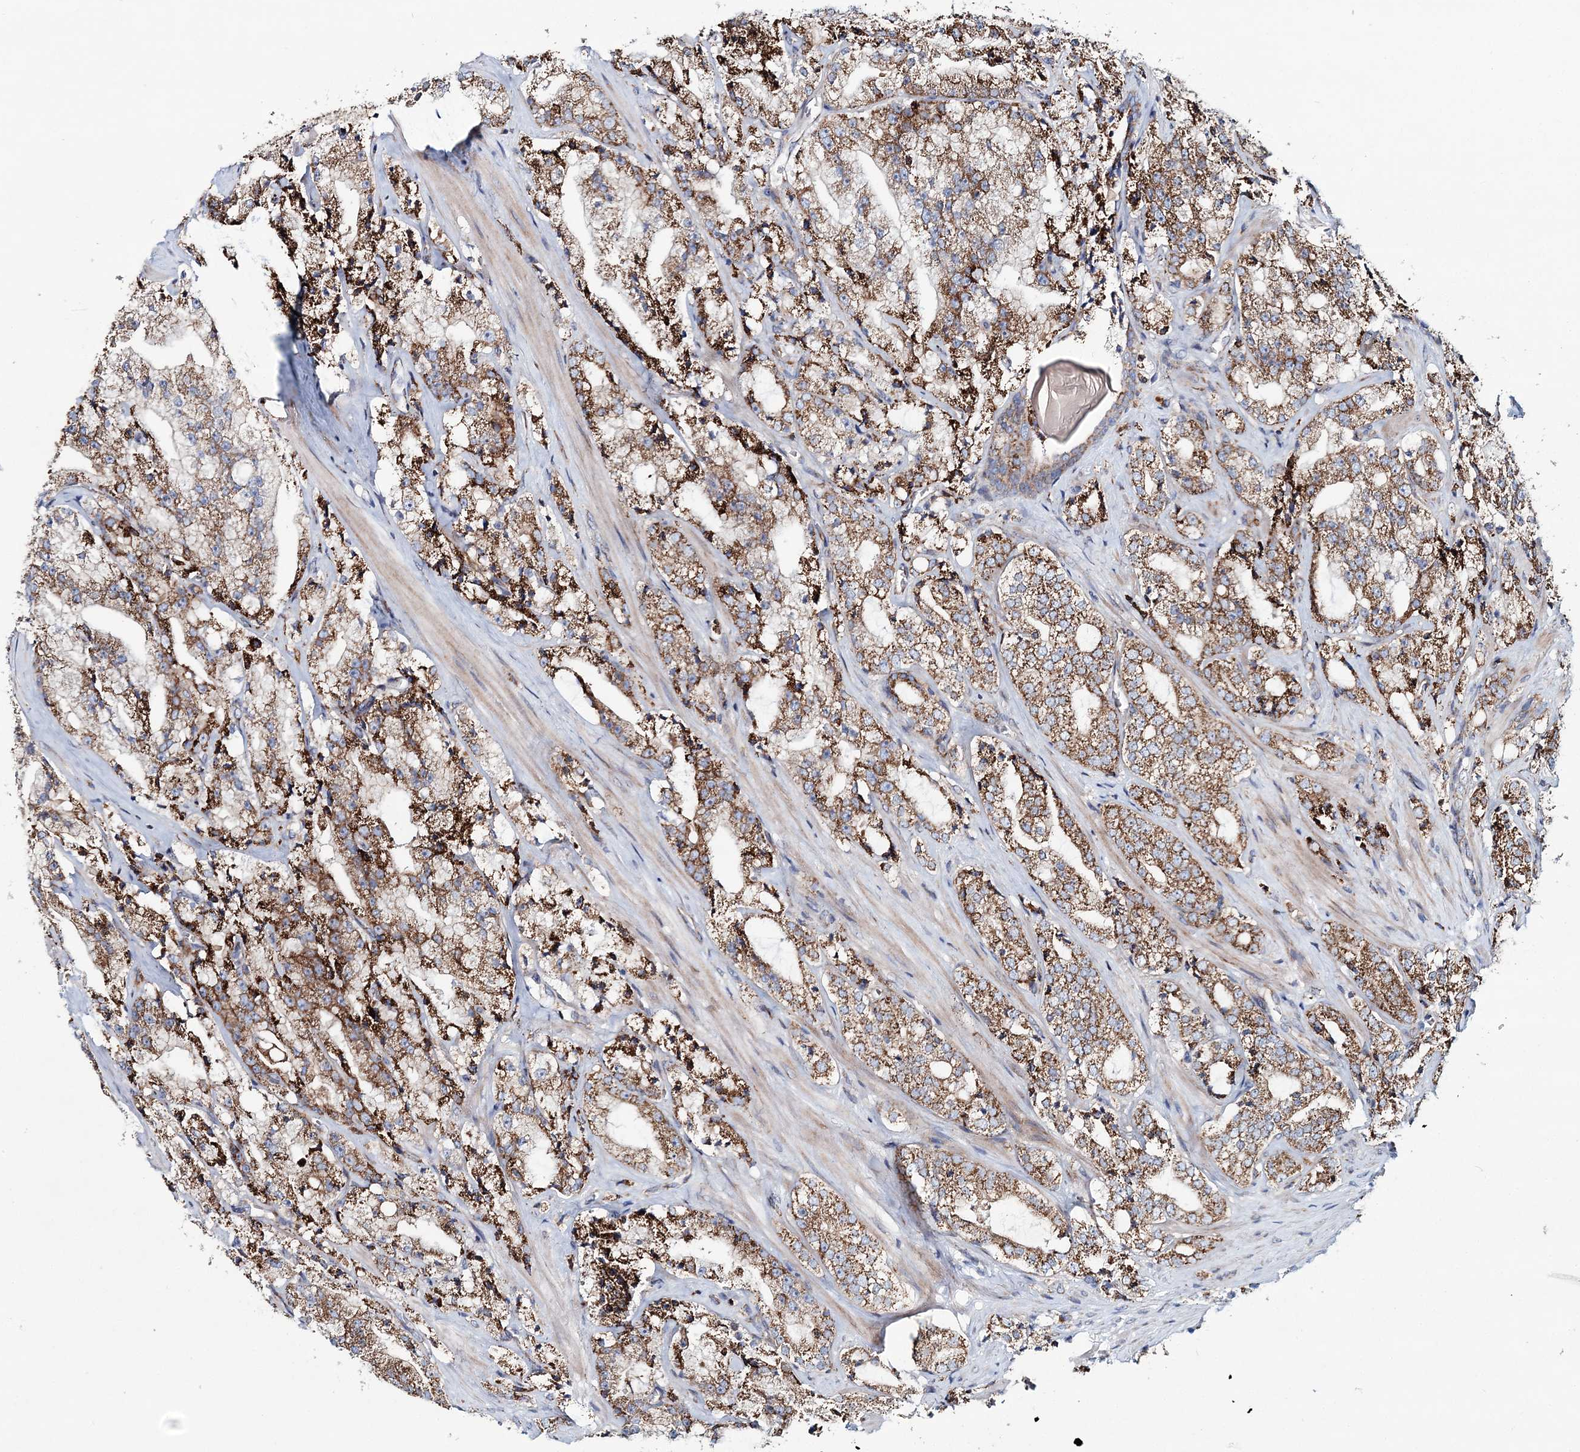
{"staining": {"intensity": "moderate", "quantity": ">75%", "location": "cytoplasmic/membranous"}, "tissue": "prostate cancer", "cell_type": "Tumor cells", "image_type": "cancer", "snomed": [{"axis": "morphology", "description": "Adenocarcinoma, High grade"}, {"axis": "topography", "description": "Prostate"}], "caption": "Immunohistochemical staining of human prostate adenocarcinoma (high-grade) displays medium levels of moderate cytoplasmic/membranous positivity in approximately >75% of tumor cells. The staining was performed using DAB (3,3'-diaminobenzidine), with brown indicating positive protein expression. Nuclei are stained blue with hematoxylin.", "gene": "ARHGAP6", "patient": {"sex": "male", "age": 64}}